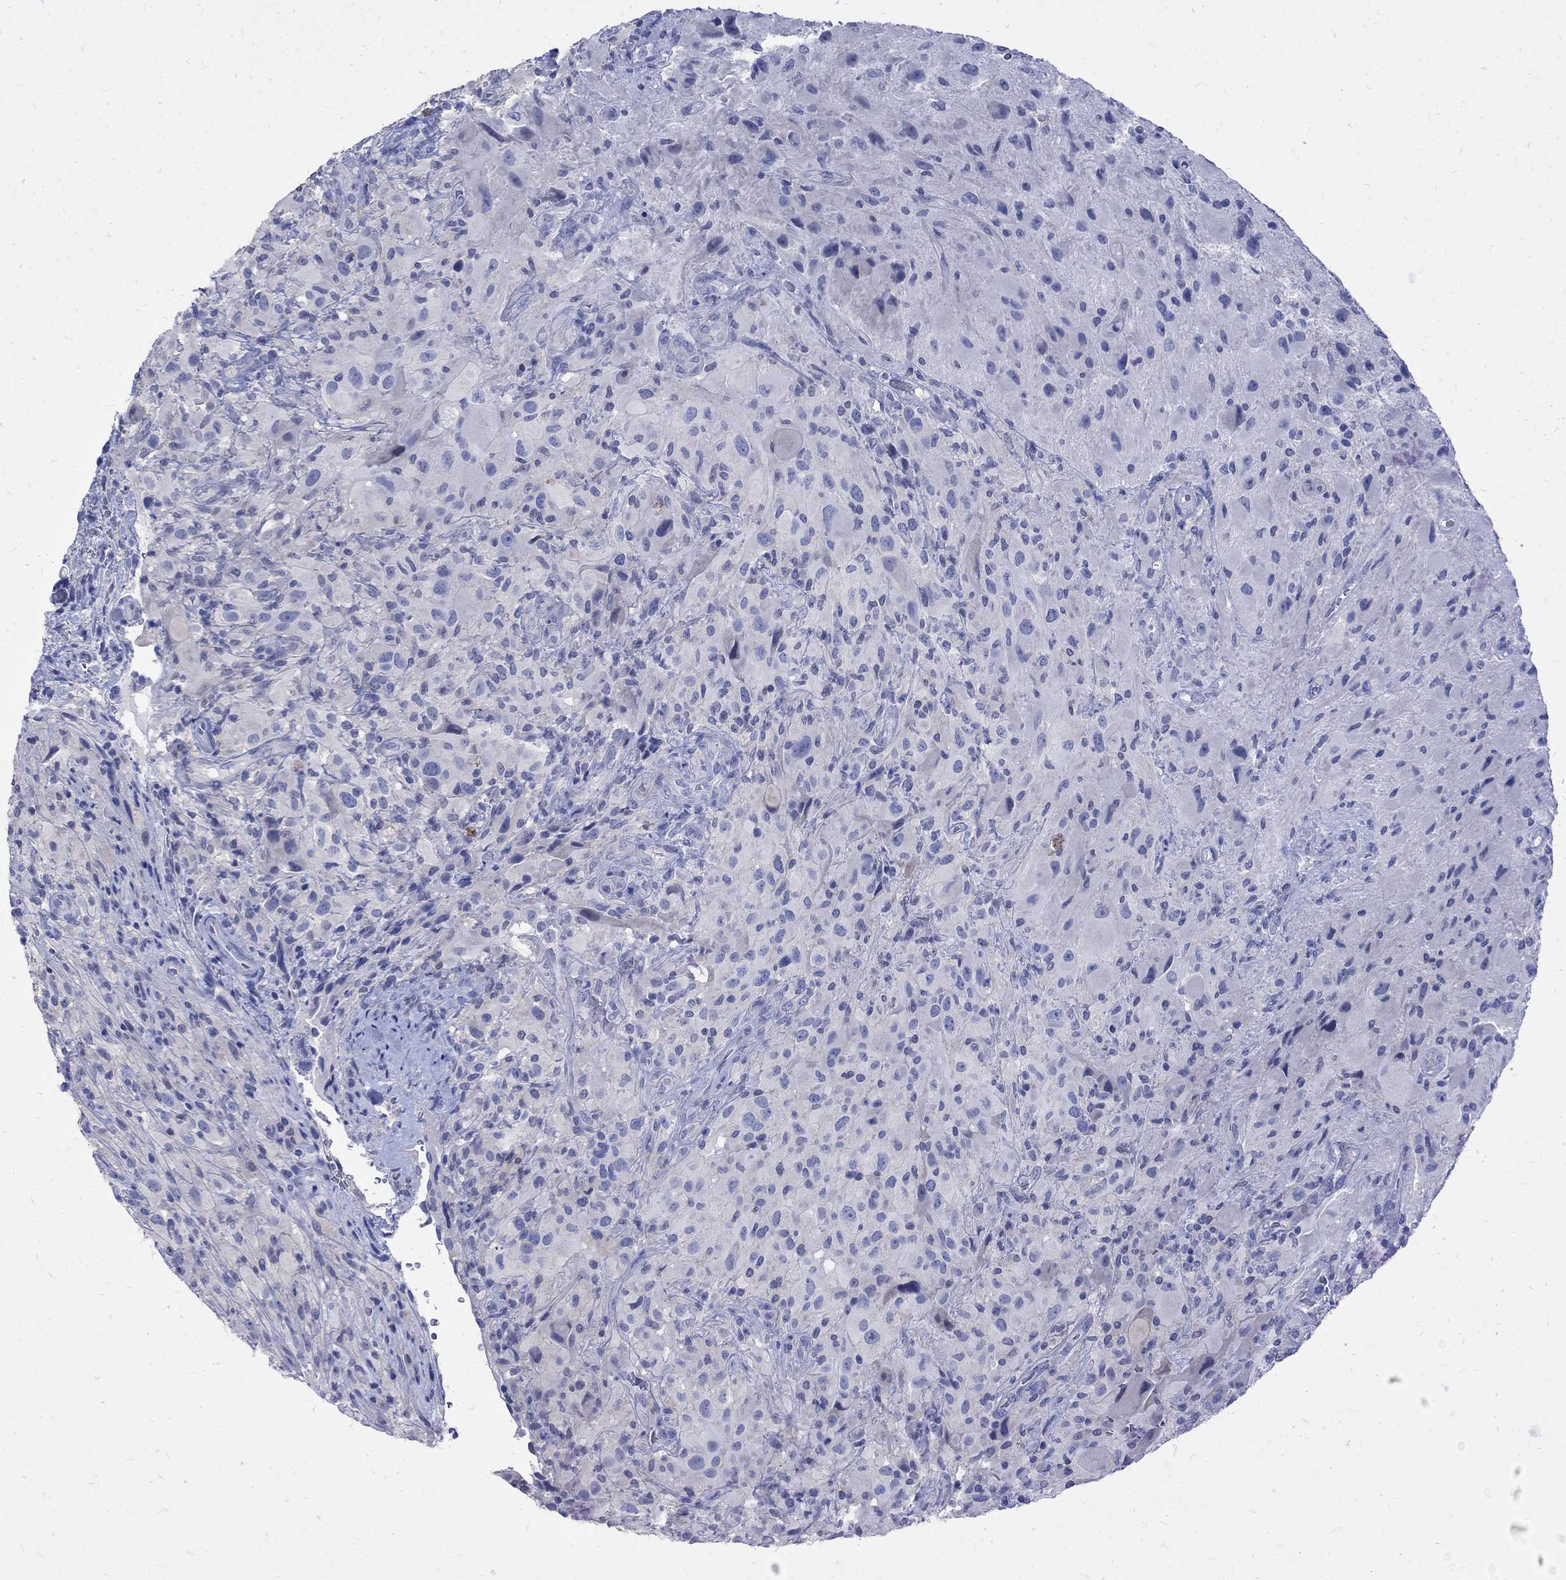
{"staining": {"intensity": "negative", "quantity": "none", "location": "none"}, "tissue": "glioma", "cell_type": "Tumor cells", "image_type": "cancer", "snomed": [{"axis": "morphology", "description": "Glioma, malignant, High grade"}, {"axis": "topography", "description": "Cerebral cortex"}], "caption": "Immunohistochemistry of malignant high-grade glioma displays no positivity in tumor cells.", "gene": "MAGEB6", "patient": {"sex": "male", "age": 35}}